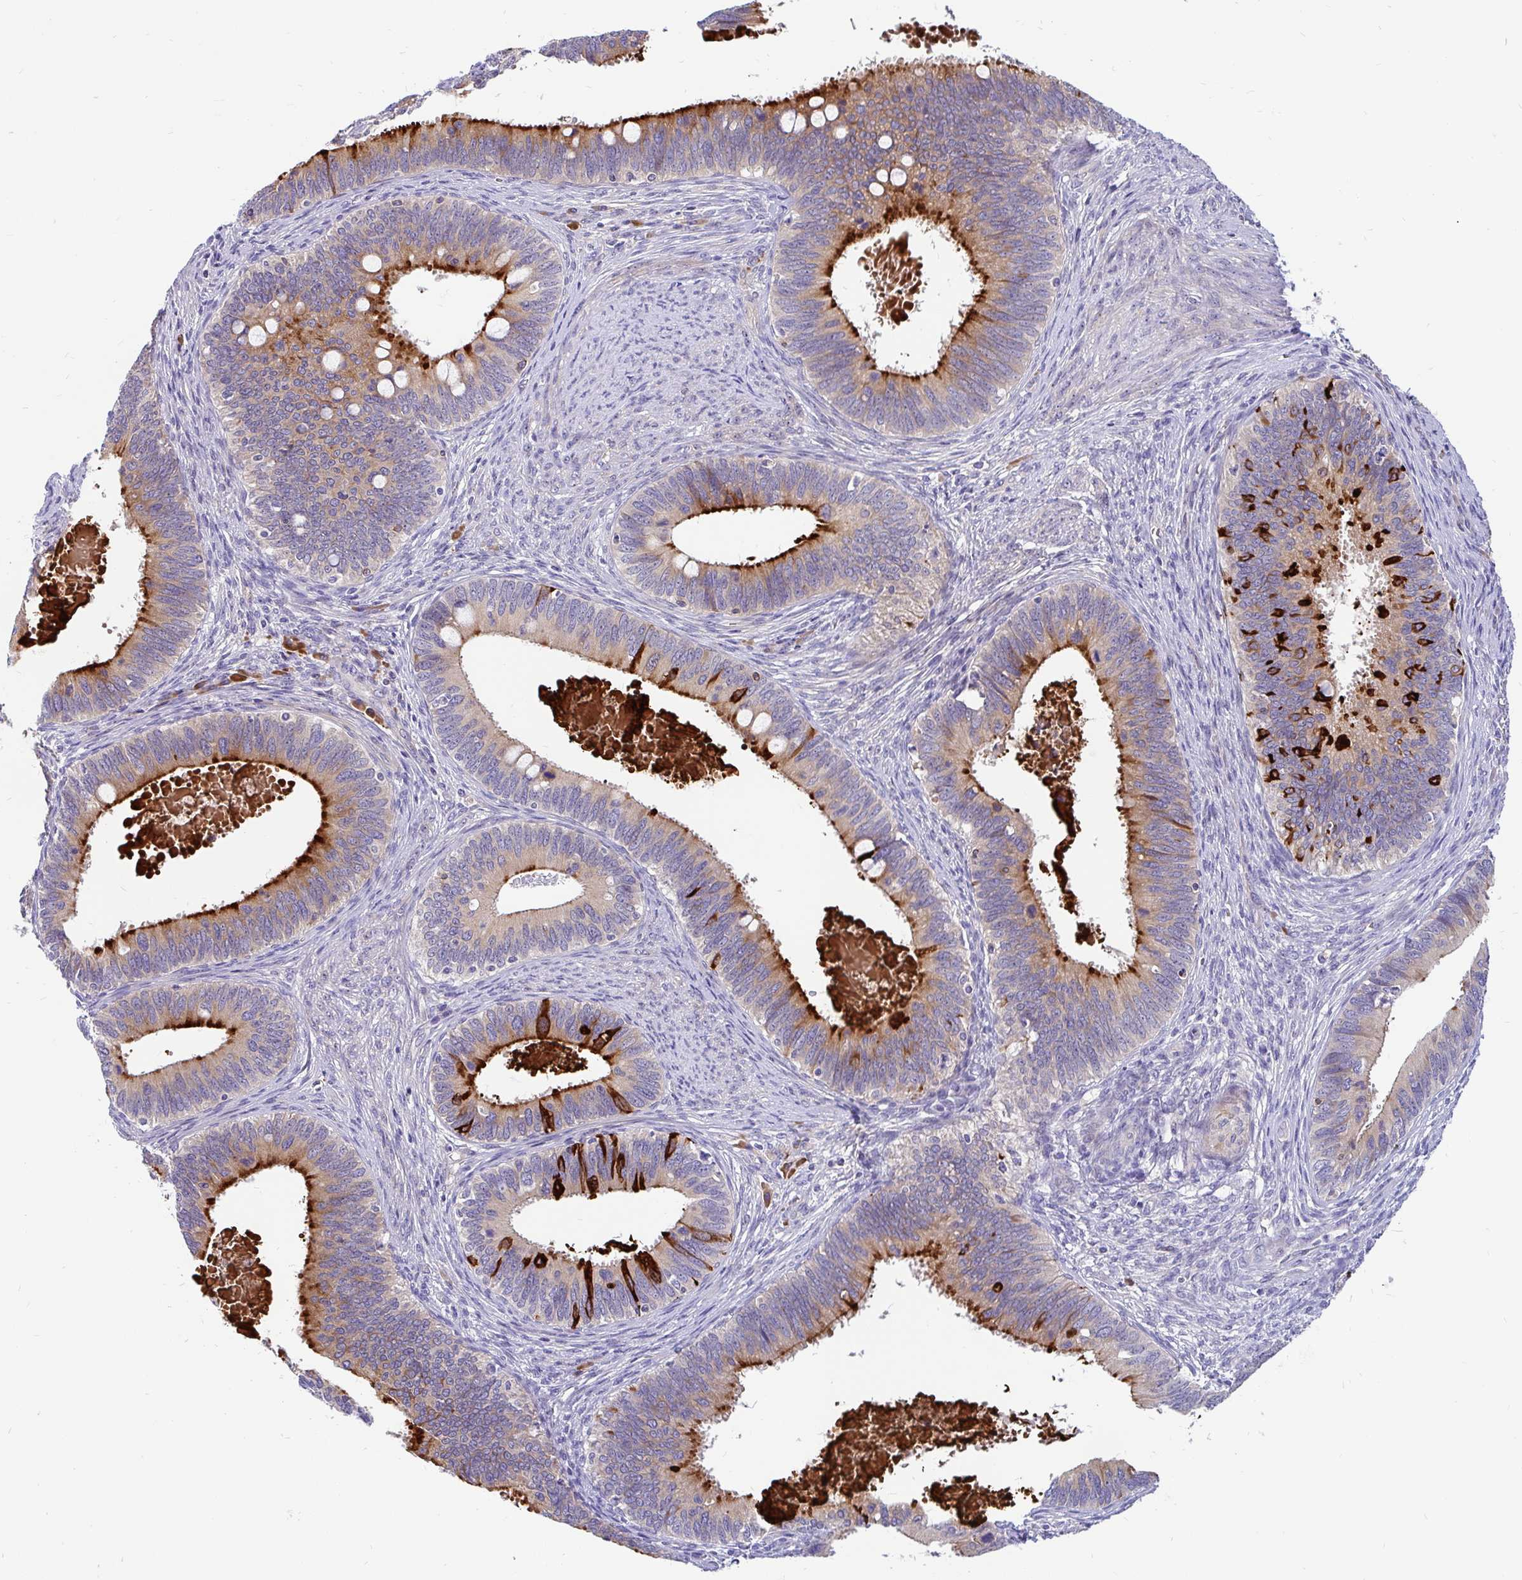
{"staining": {"intensity": "strong", "quantity": "25%-75%", "location": "cytoplasmic/membranous"}, "tissue": "cervical cancer", "cell_type": "Tumor cells", "image_type": "cancer", "snomed": [{"axis": "morphology", "description": "Adenocarcinoma, NOS"}, {"axis": "topography", "description": "Cervix"}], "caption": "A histopathology image showing strong cytoplasmic/membranous expression in approximately 25%-75% of tumor cells in cervical cancer (adenocarcinoma), as visualized by brown immunohistochemical staining.", "gene": "LRRC26", "patient": {"sex": "female", "age": 42}}